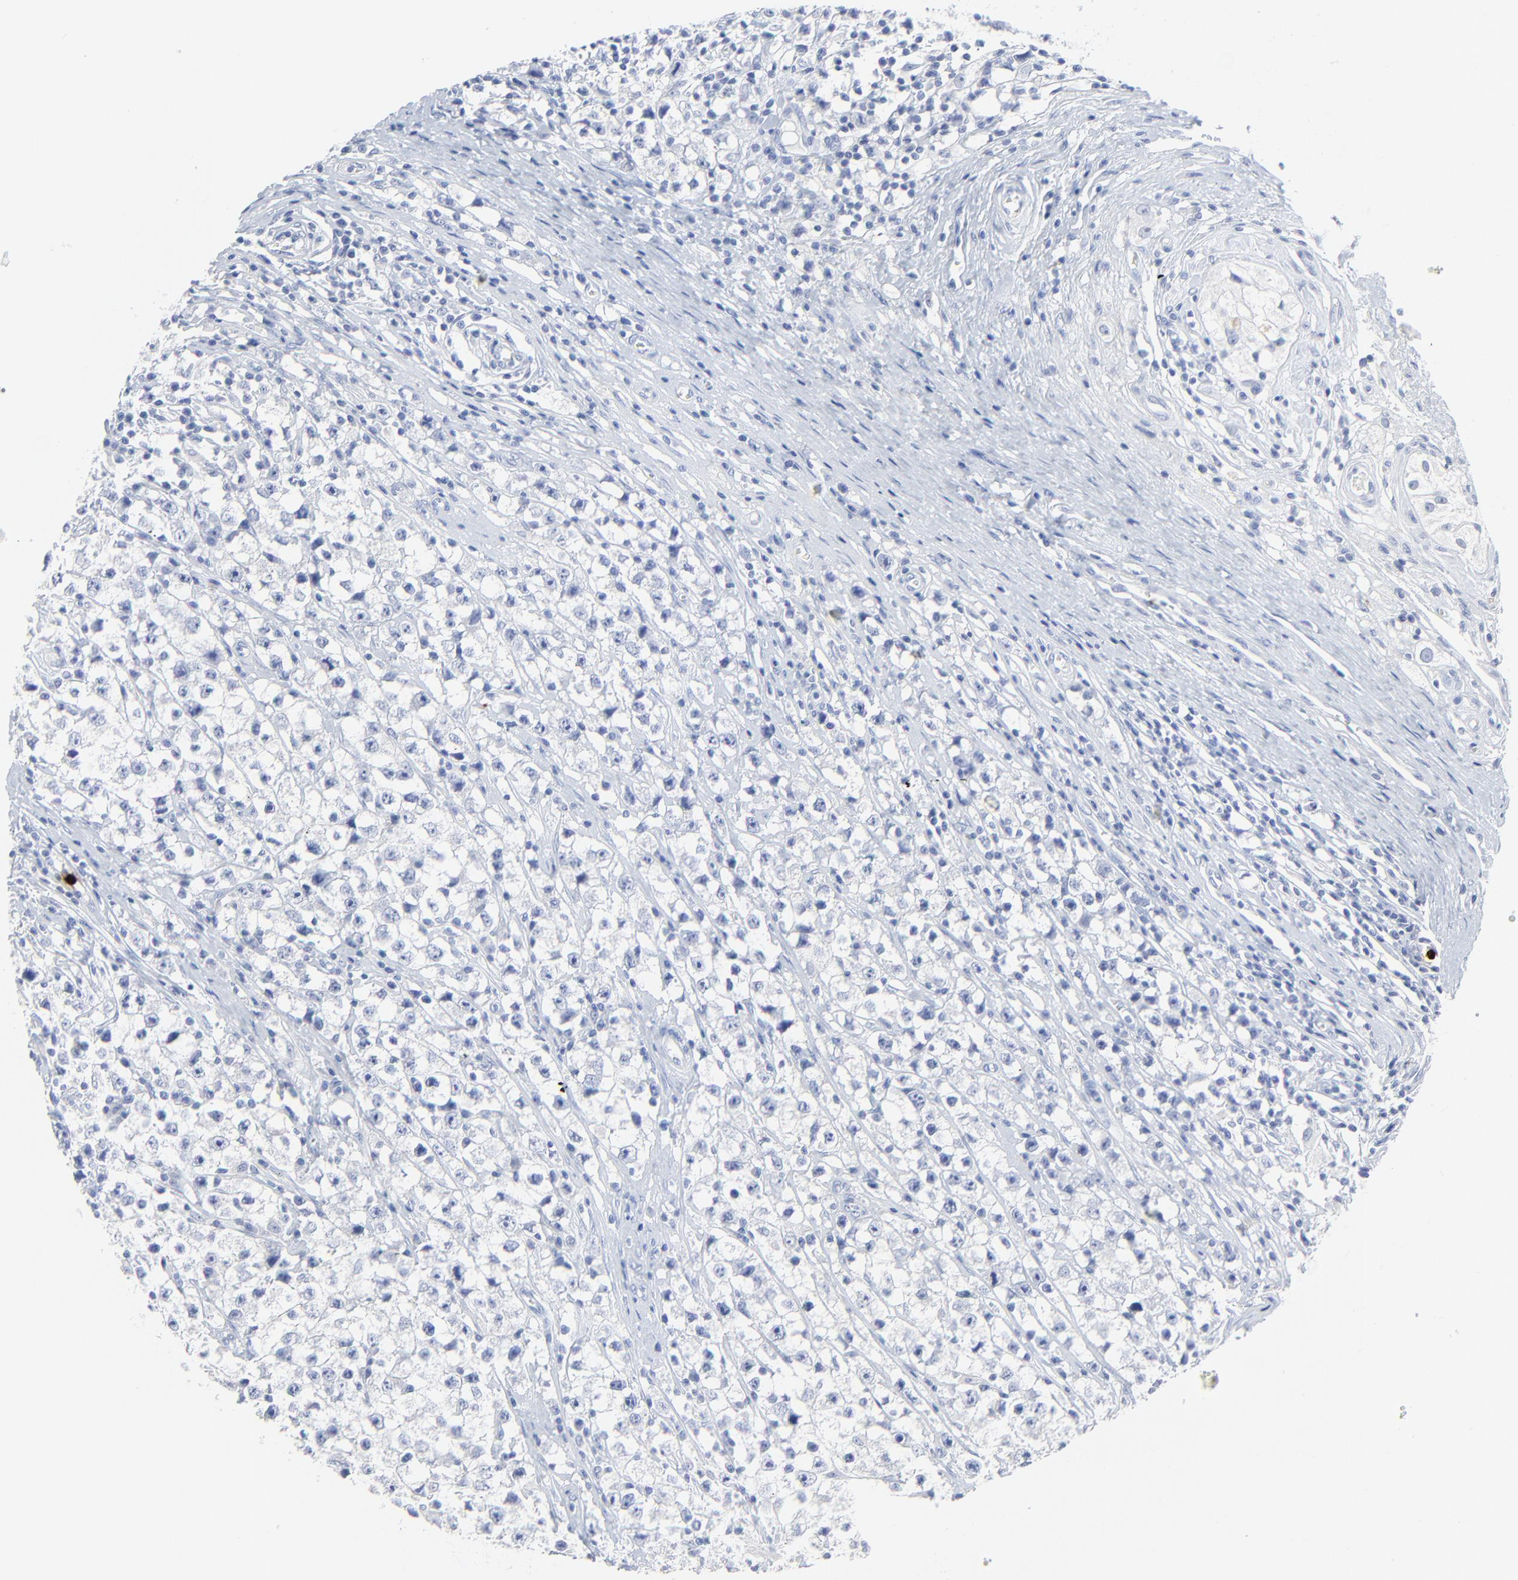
{"staining": {"intensity": "negative", "quantity": "none", "location": "none"}, "tissue": "testis cancer", "cell_type": "Tumor cells", "image_type": "cancer", "snomed": [{"axis": "morphology", "description": "Seminoma, NOS"}, {"axis": "topography", "description": "Testis"}], "caption": "High magnification brightfield microscopy of testis seminoma stained with DAB (3,3'-diaminobenzidine) (brown) and counterstained with hematoxylin (blue): tumor cells show no significant expression. (Immunohistochemistry (ihc), brightfield microscopy, high magnification).", "gene": "LCN2", "patient": {"sex": "male", "age": 35}}